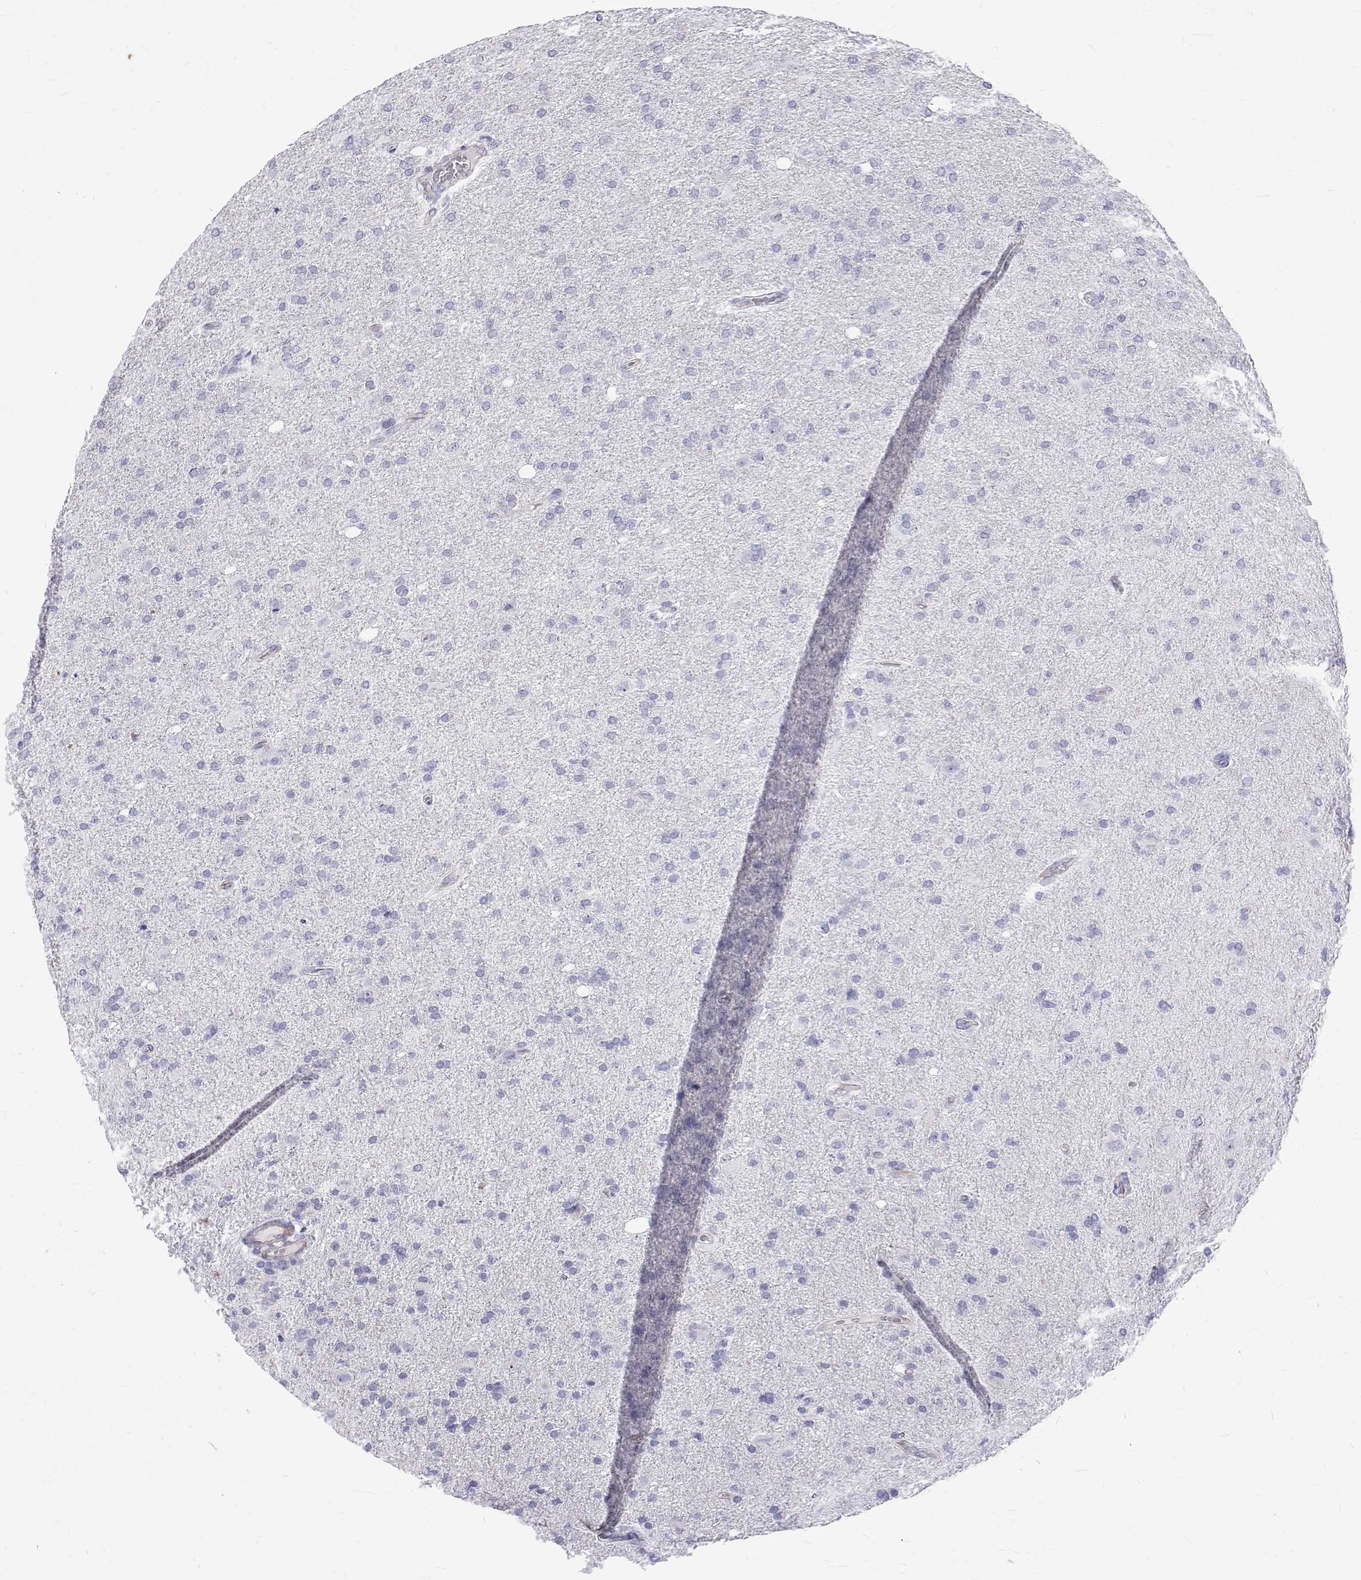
{"staining": {"intensity": "negative", "quantity": "none", "location": "none"}, "tissue": "glioma", "cell_type": "Tumor cells", "image_type": "cancer", "snomed": [{"axis": "morphology", "description": "Glioma, malignant, High grade"}, {"axis": "topography", "description": "Cerebral cortex"}], "caption": "The micrograph exhibits no significant staining in tumor cells of malignant glioma (high-grade).", "gene": "OPRPN", "patient": {"sex": "male", "age": 70}}